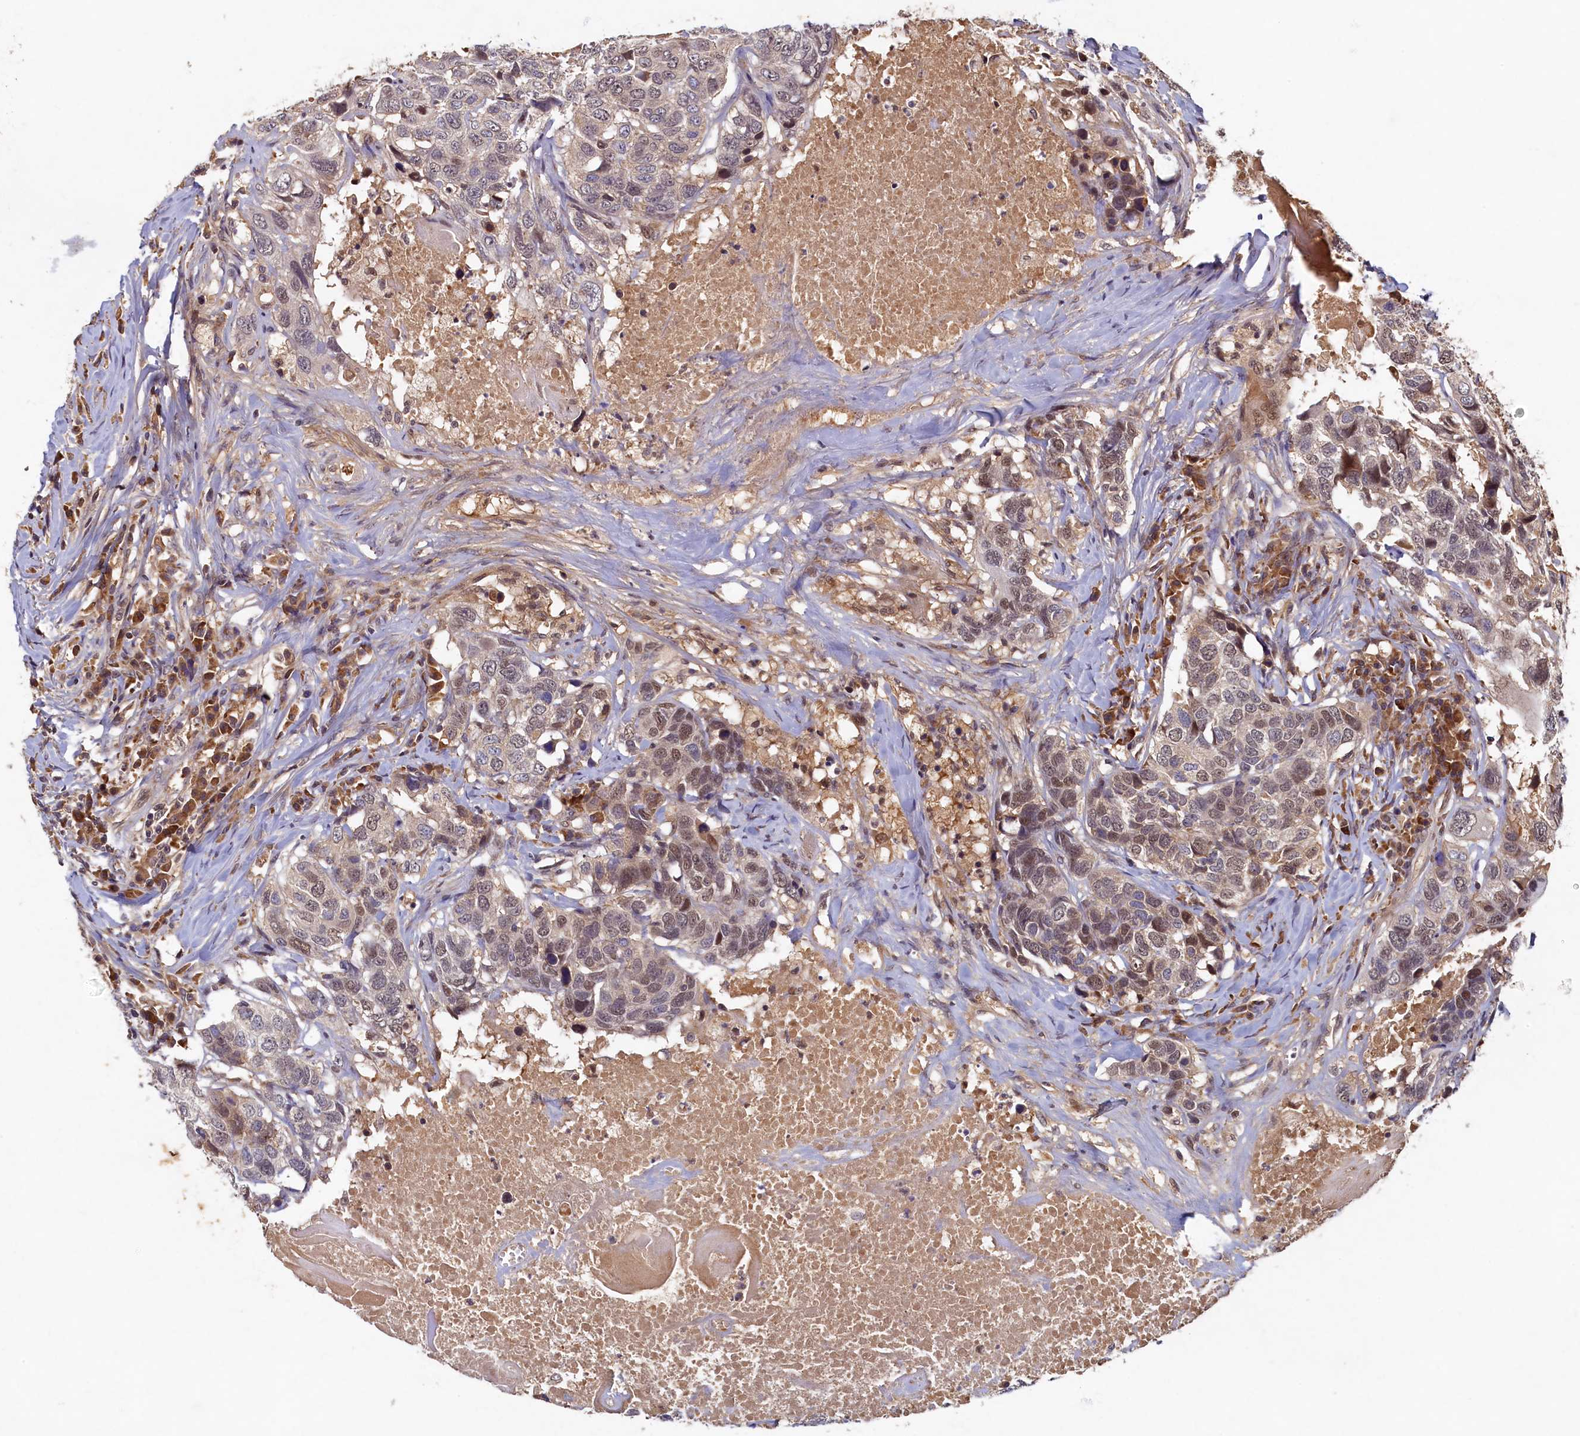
{"staining": {"intensity": "weak", "quantity": "25%-75%", "location": "nuclear"}, "tissue": "head and neck cancer", "cell_type": "Tumor cells", "image_type": "cancer", "snomed": [{"axis": "morphology", "description": "Squamous cell carcinoma, NOS"}, {"axis": "topography", "description": "Head-Neck"}], "caption": "Immunohistochemical staining of human squamous cell carcinoma (head and neck) displays weak nuclear protein expression in about 25%-75% of tumor cells.", "gene": "LCMT2", "patient": {"sex": "male", "age": 66}}